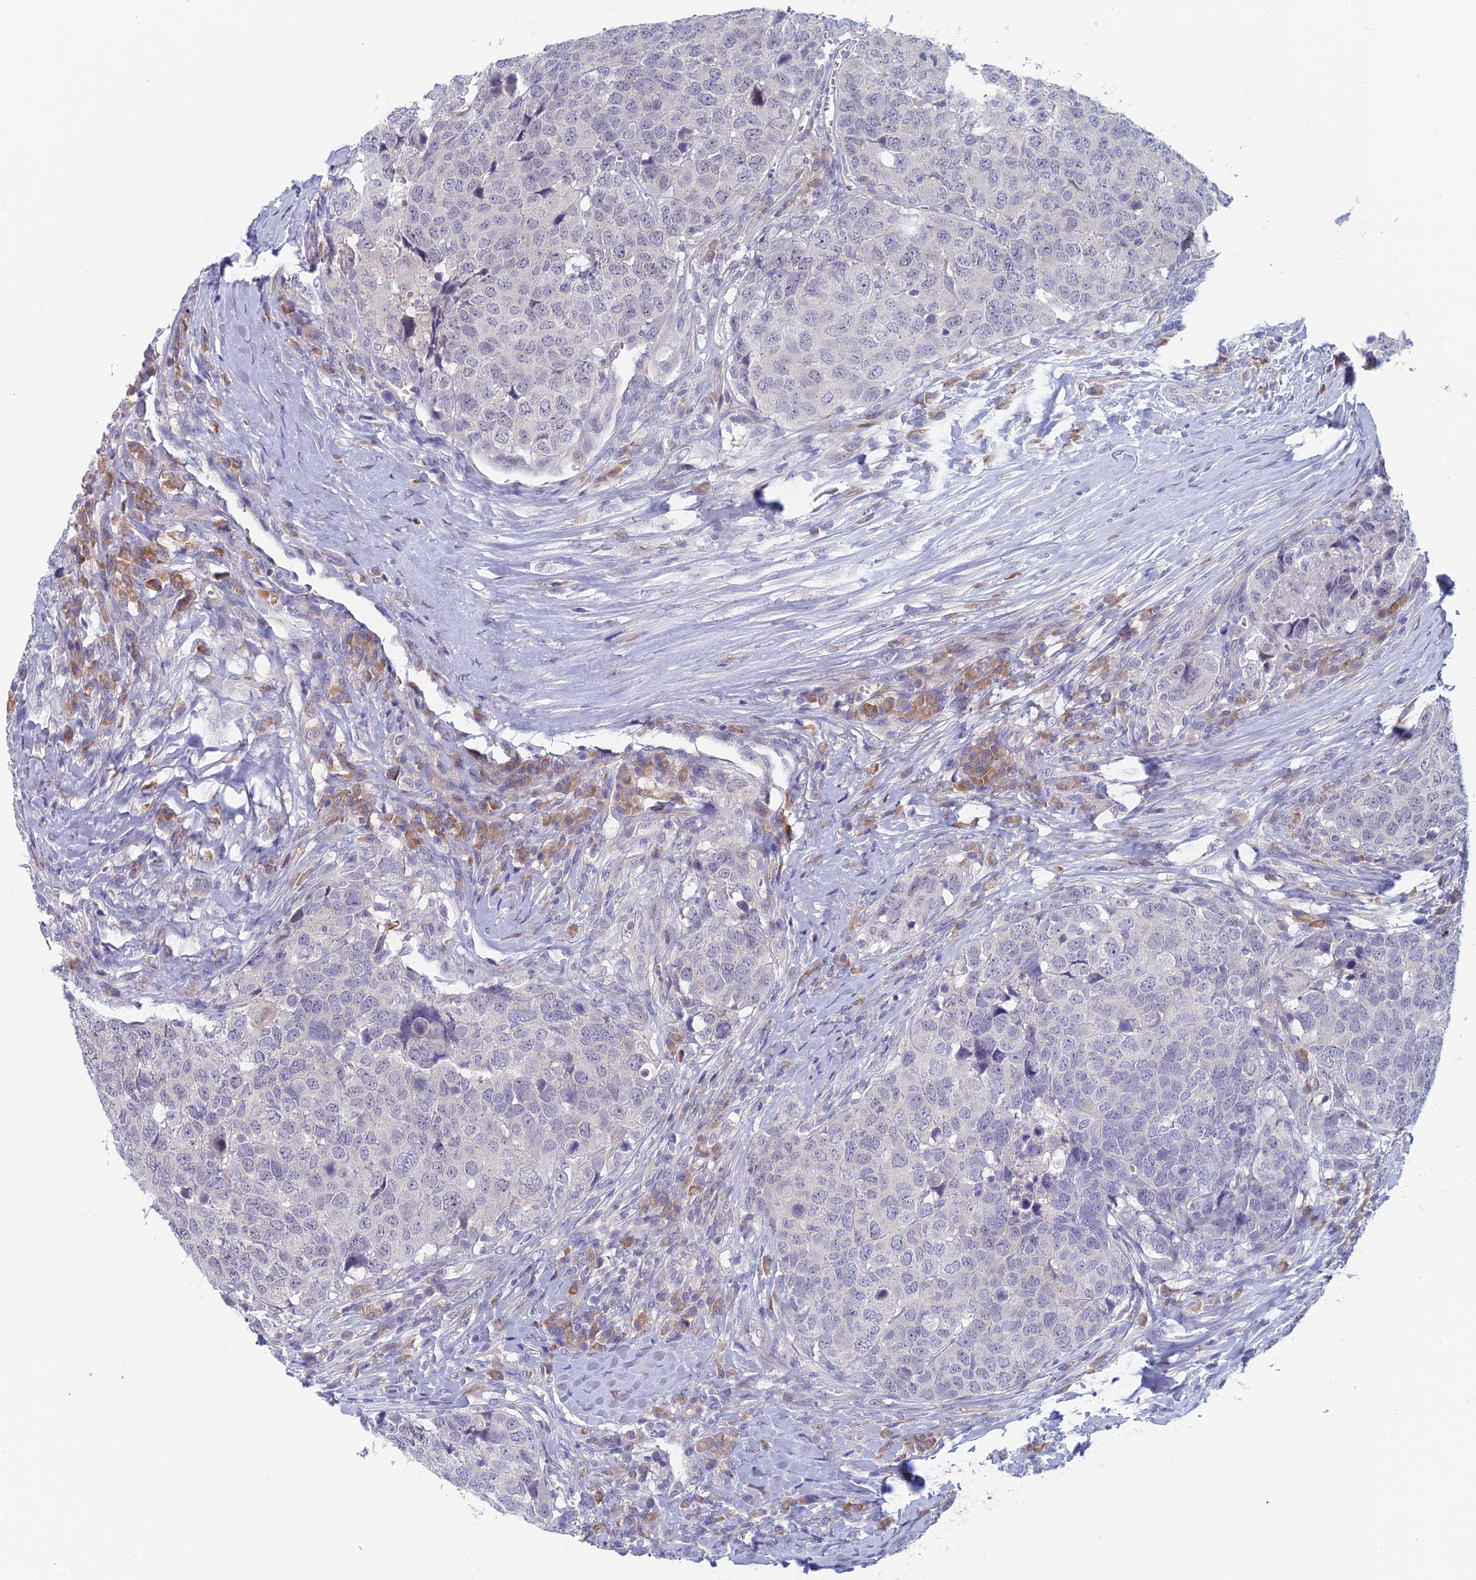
{"staining": {"intensity": "negative", "quantity": "none", "location": "none"}, "tissue": "head and neck cancer", "cell_type": "Tumor cells", "image_type": "cancer", "snomed": [{"axis": "morphology", "description": "Squamous cell carcinoma, NOS"}, {"axis": "topography", "description": "Head-Neck"}], "caption": "High magnification brightfield microscopy of head and neck cancer (squamous cell carcinoma) stained with DAB (3,3'-diaminobenzidine) (brown) and counterstained with hematoxylin (blue): tumor cells show no significant positivity. The staining was performed using DAB (3,3'-diaminobenzidine) to visualize the protein expression in brown, while the nuclei were stained in blue with hematoxylin (Magnification: 20x).", "gene": "PPP1R26", "patient": {"sex": "male", "age": 66}}